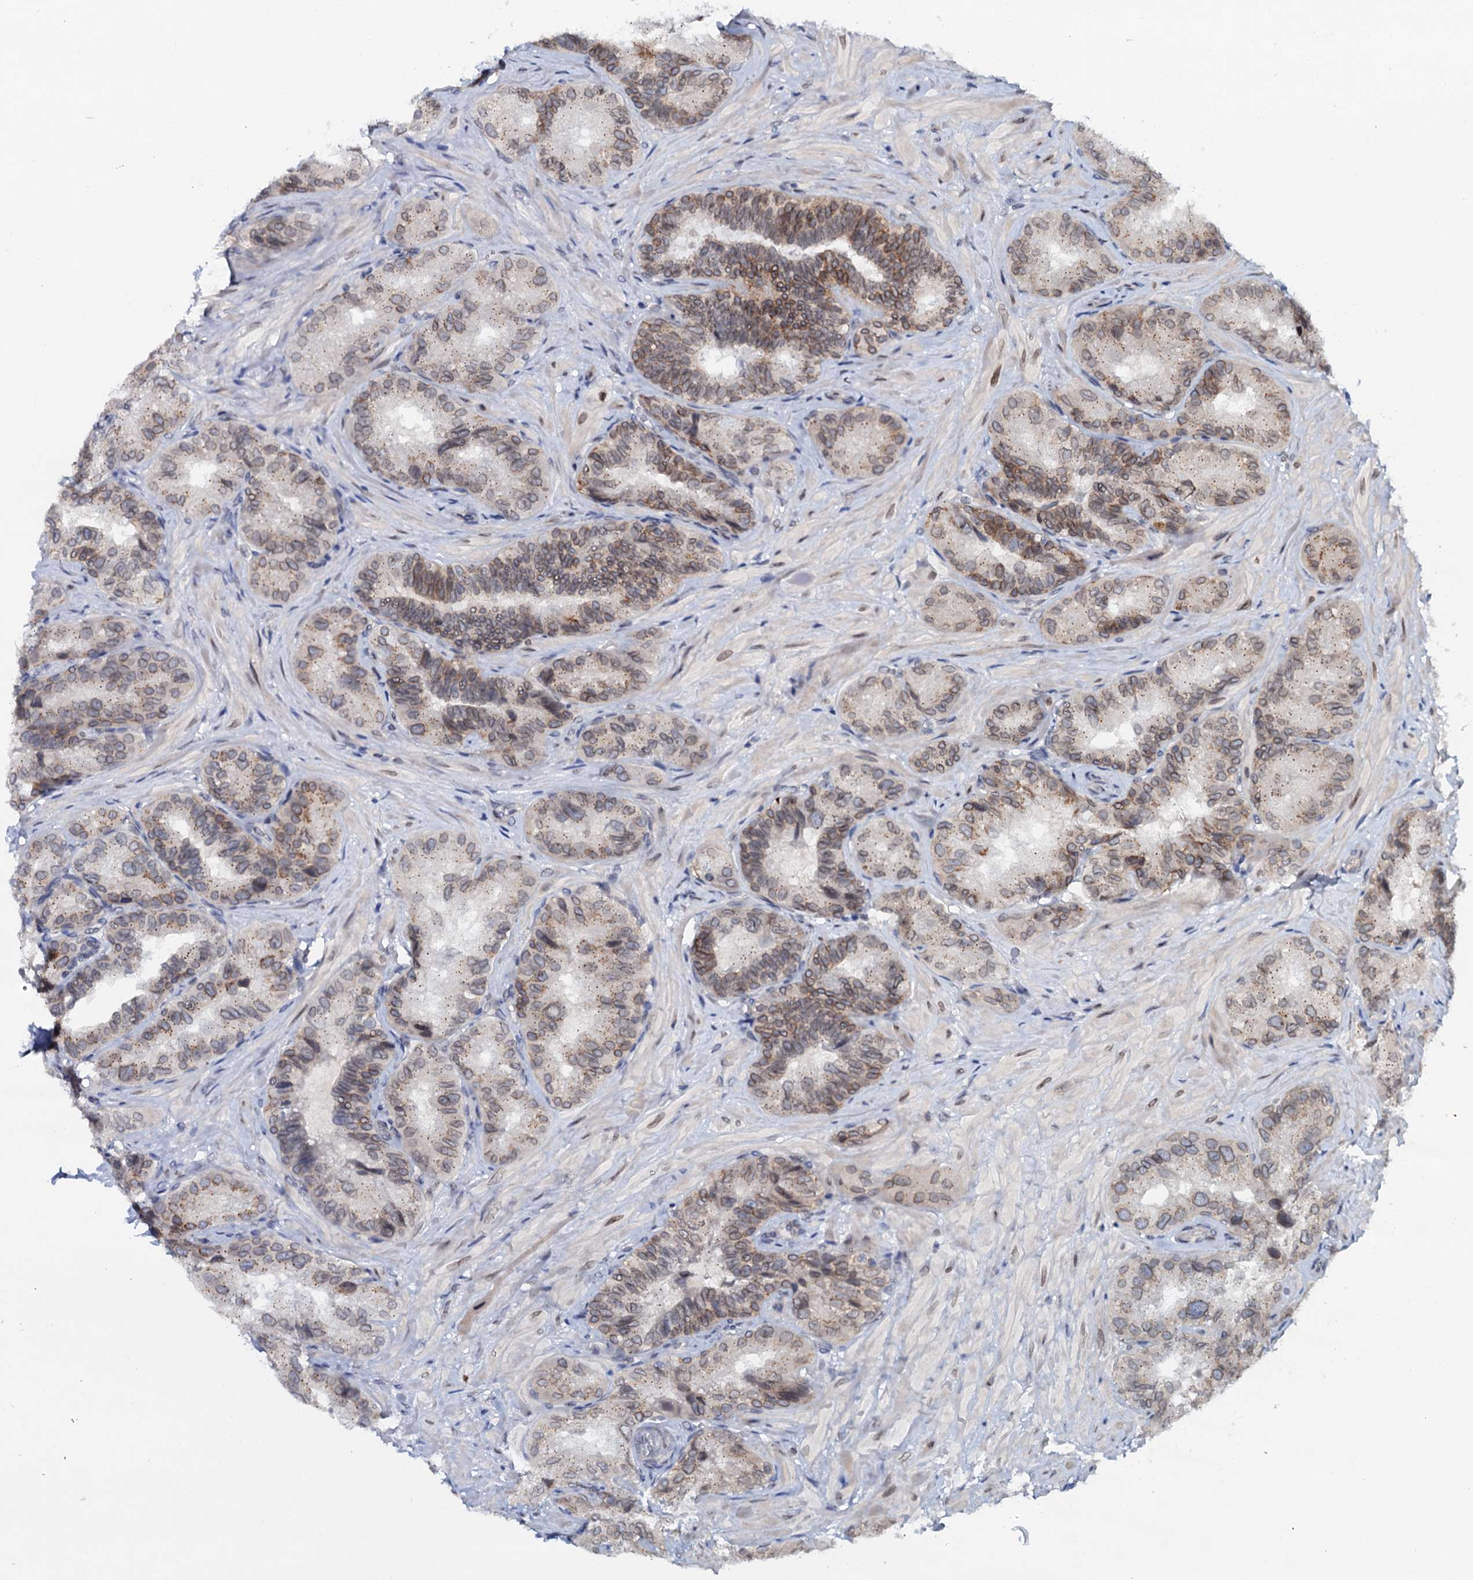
{"staining": {"intensity": "weak", "quantity": "<25%", "location": "cytoplasmic/membranous"}, "tissue": "seminal vesicle", "cell_type": "Glandular cells", "image_type": "normal", "snomed": [{"axis": "morphology", "description": "Normal tissue, NOS"}, {"axis": "topography", "description": "Prostate and seminal vesicle, NOS"}, {"axis": "topography", "description": "Prostate"}, {"axis": "topography", "description": "Seminal veicle"}], "caption": "This is a photomicrograph of immunohistochemistry (IHC) staining of normal seminal vesicle, which shows no expression in glandular cells. (DAB (3,3'-diaminobenzidine) immunohistochemistry visualized using brightfield microscopy, high magnification).", "gene": "SNTA1", "patient": {"sex": "male", "age": 67}}